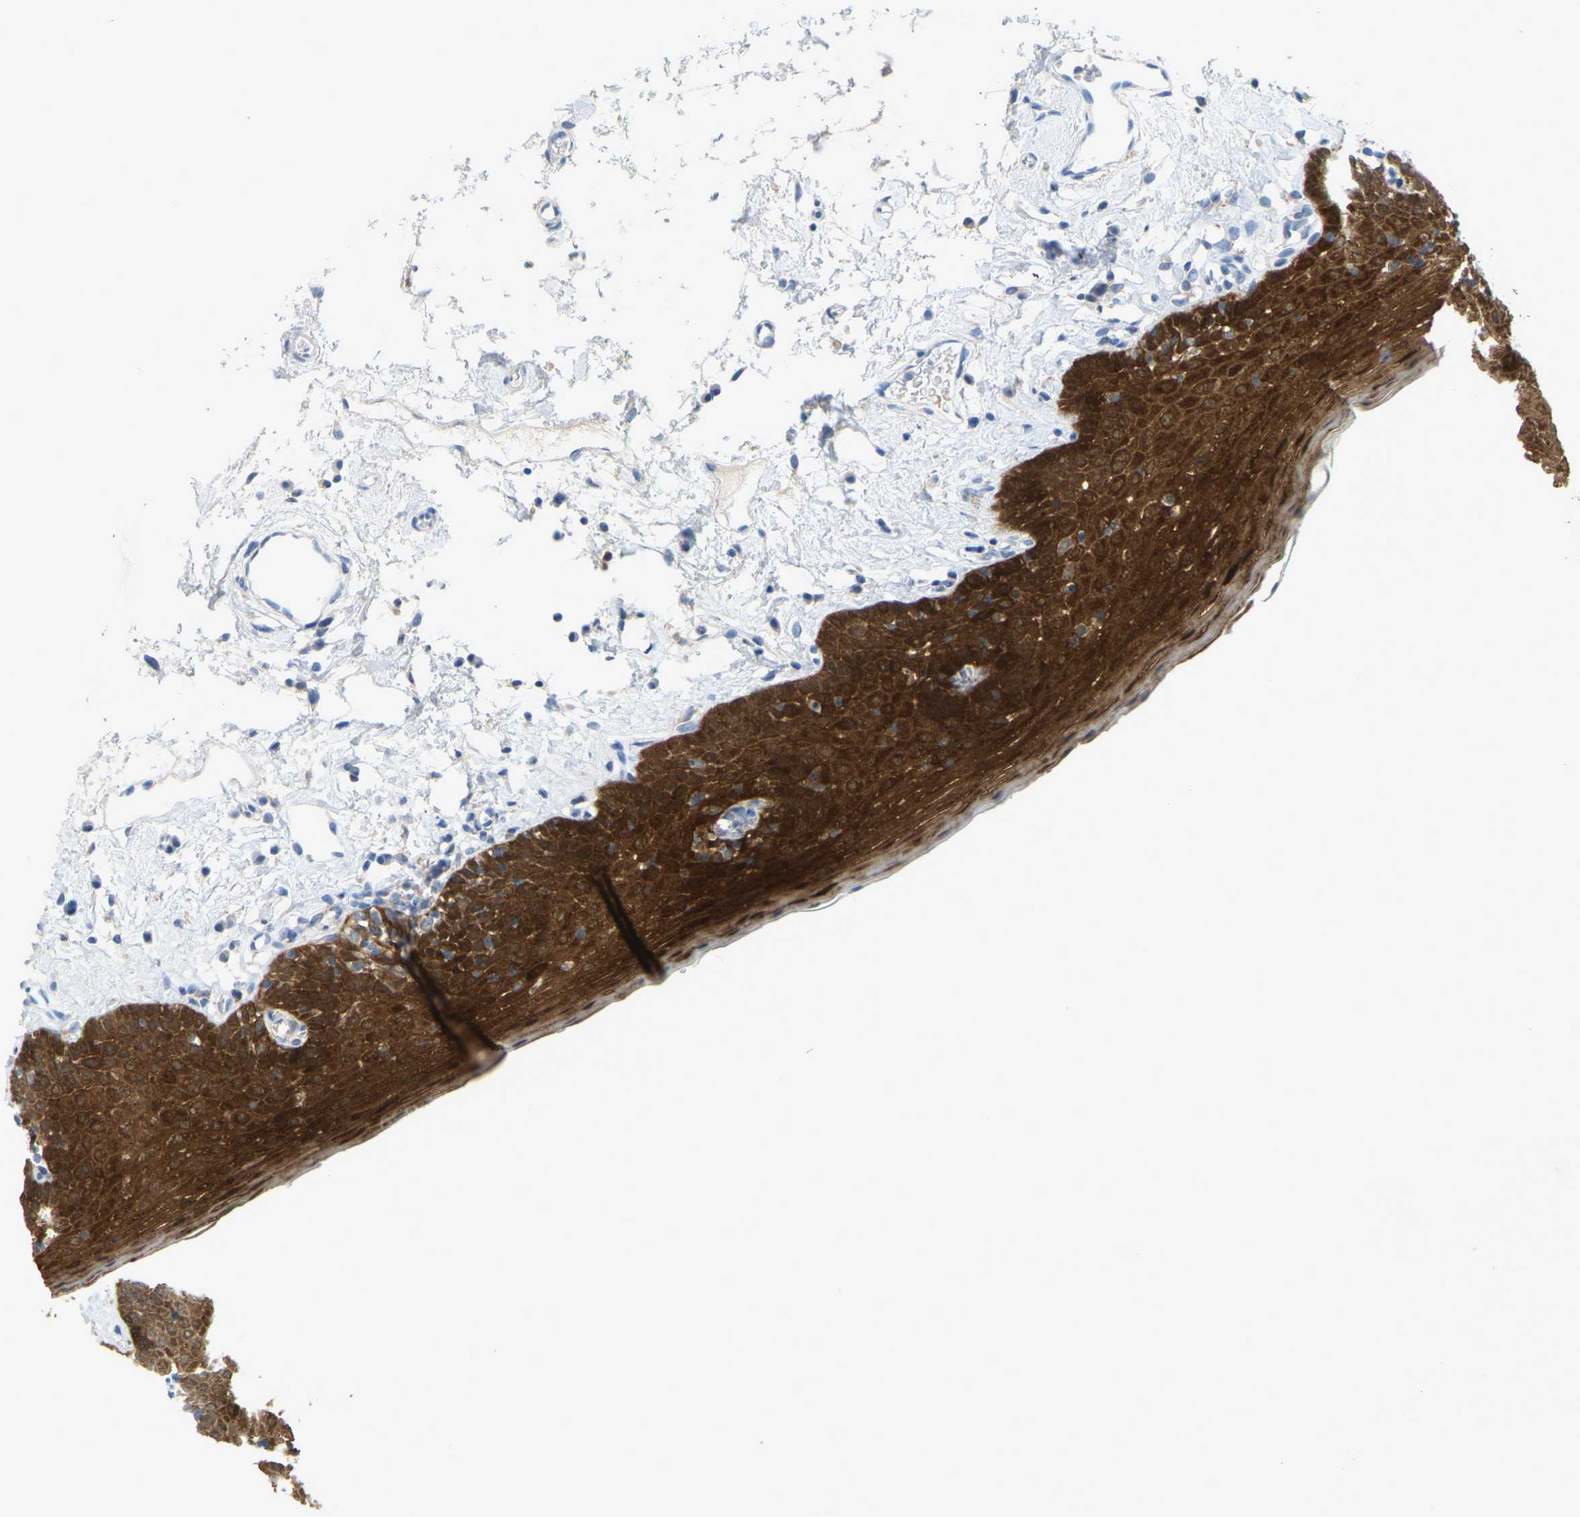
{"staining": {"intensity": "strong", "quantity": ">75%", "location": "cytoplasmic/membranous"}, "tissue": "oral mucosa", "cell_type": "Squamous epithelial cells", "image_type": "normal", "snomed": [{"axis": "morphology", "description": "Normal tissue, NOS"}, {"axis": "topography", "description": "Oral tissue"}], "caption": "Strong cytoplasmic/membranous protein staining is seen in about >75% of squamous epithelial cells in oral mucosa.", "gene": "SERPINB5", "patient": {"sex": "male", "age": 66}}